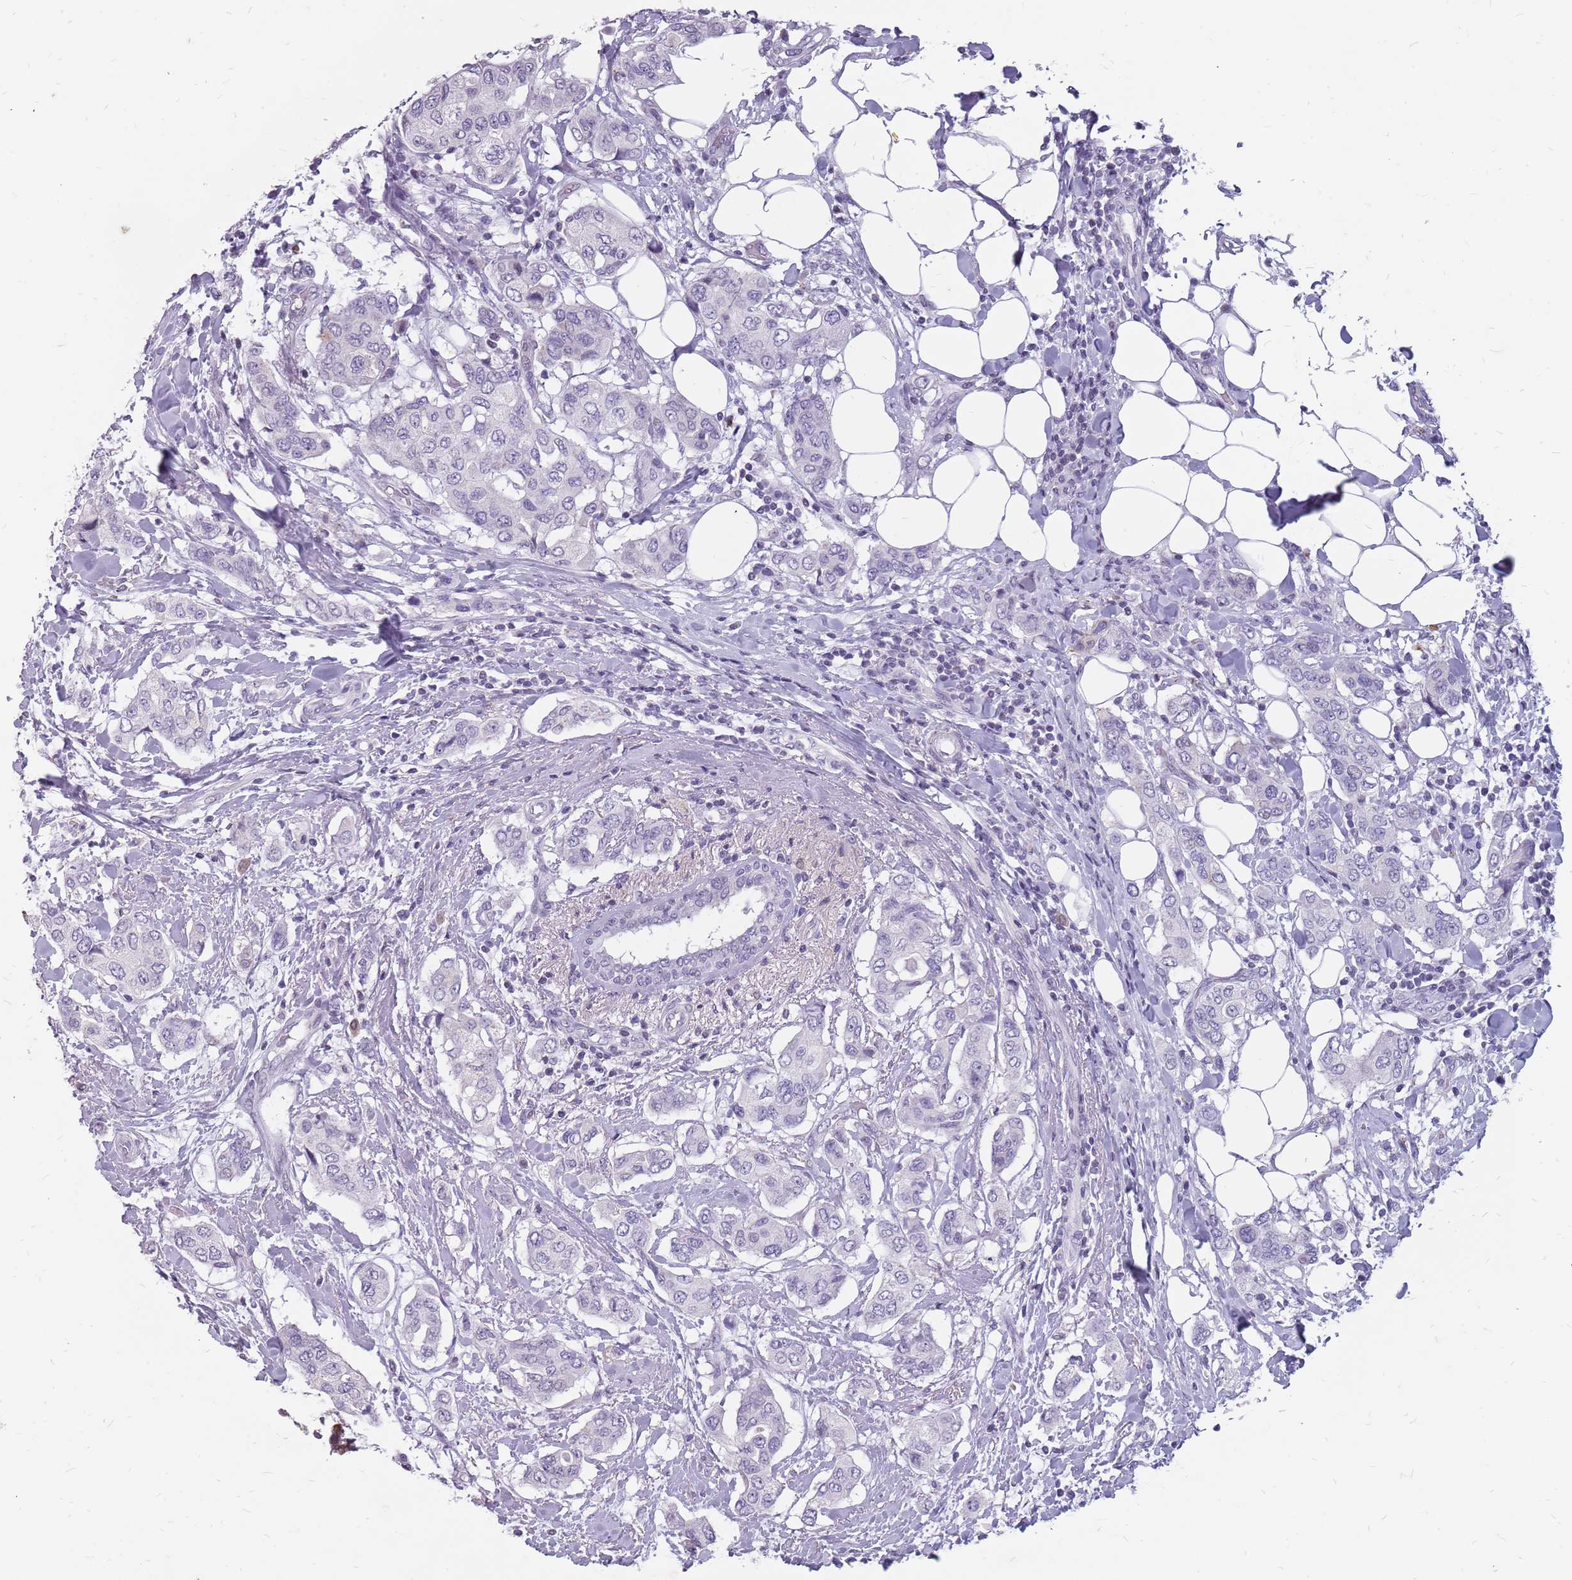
{"staining": {"intensity": "negative", "quantity": "none", "location": "none"}, "tissue": "breast cancer", "cell_type": "Tumor cells", "image_type": "cancer", "snomed": [{"axis": "morphology", "description": "Lobular carcinoma"}, {"axis": "topography", "description": "Breast"}], "caption": "A micrograph of human breast cancer is negative for staining in tumor cells. The staining was performed using DAB (3,3'-diaminobenzidine) to visualize the protein expression in brown, while the nuclei were stained in blue with hematoxylin (Magnification: 20x).", "gene": "NEK6", "patient": {"sex": "female", "age": 51}}